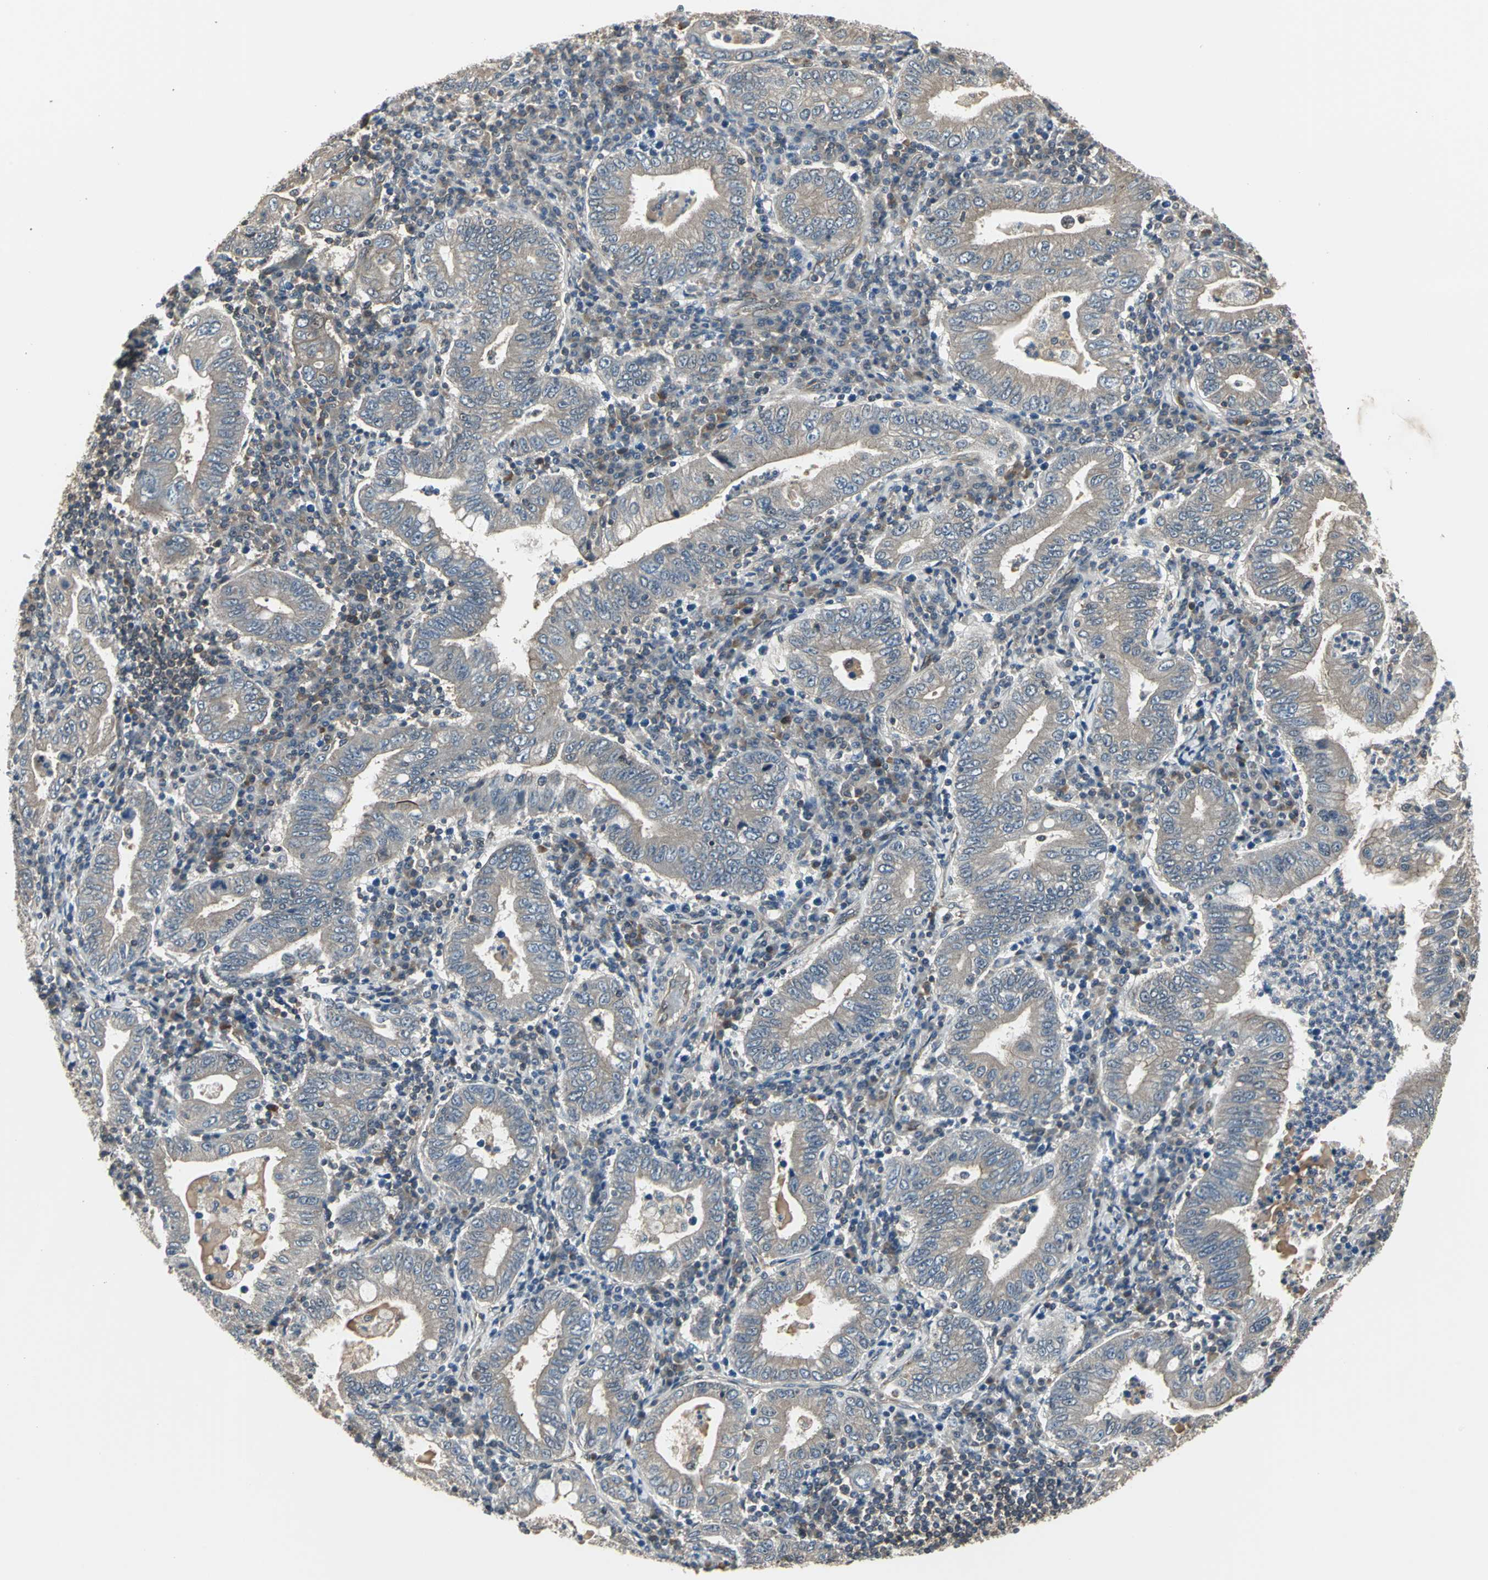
{"staining": {"intensity": "weak", "quantity": "25%-75%", "location": "cytoplasmic/membranous"}, "tissue": "stomach cancer", "cell_type": "Tumor cells", "image_type": "cancer", "snomed": [{"axis": "morphology", "description": "Normal tissue, NOS"}, {"axis": "morphology", "description": "Adenocarcinoma, NOS"}, {"axis": "topography", "description": "Esophagus"}, {"axis": "topography", "description": "Stomach, upper"}, {"axis": "topography", "description": "Peripheral nerve tissue"}], "caption": "IHC (DAB) staining of stomach cancer shows weak cytoplasmic/membranous protein expression in about 25%-75% of tumor cells. (DAB = brown stain, brightfield microscopy at high magnification).", "gene": "PFDN1", "patient": {"sex": "male", "age": 62}}